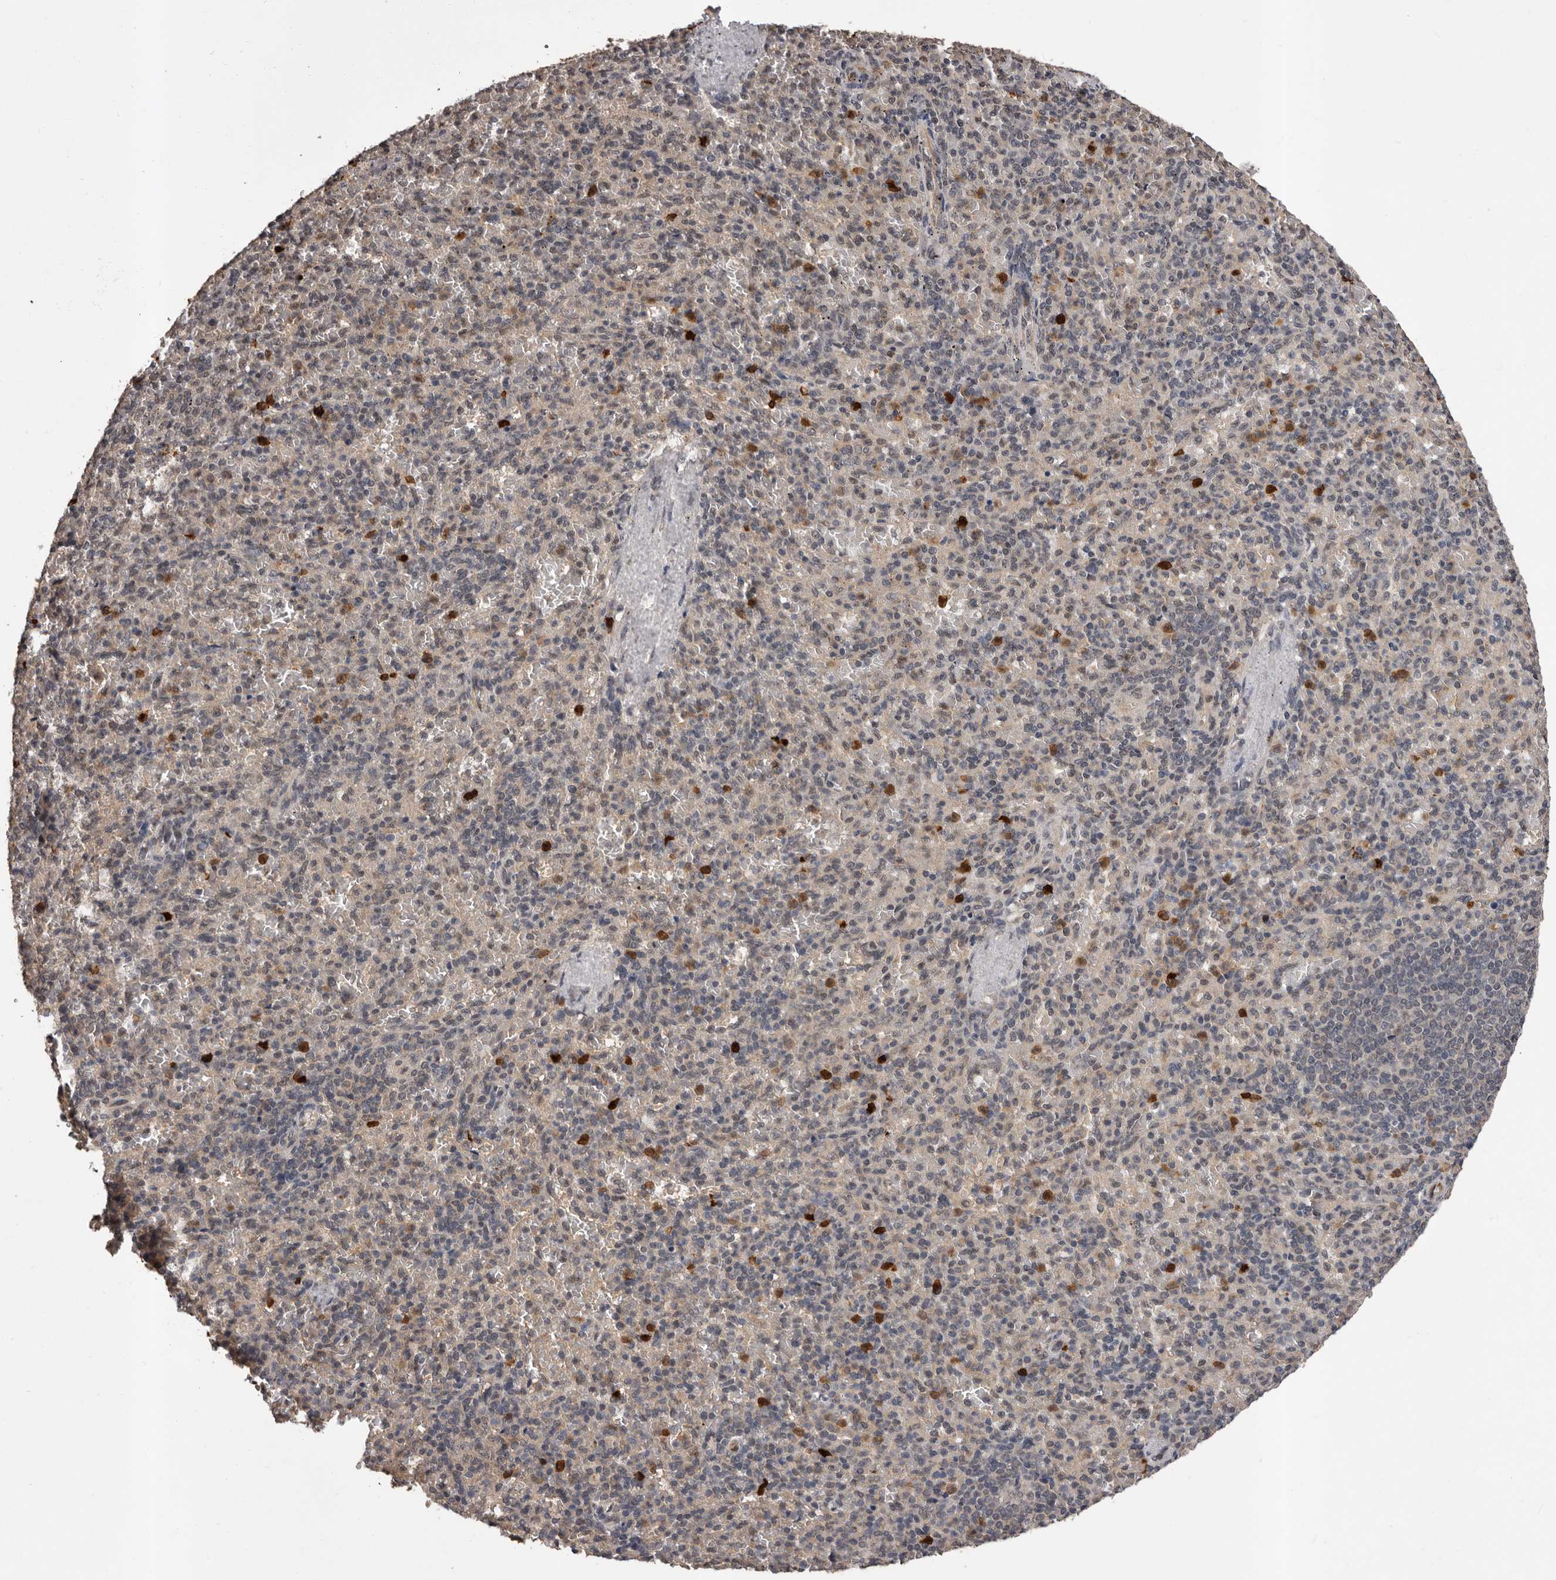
{"staining": {"intensity": "strong", "quantity": "<25%", "location": "cytoplasmic/membranous,nuclear"}, "tissue": "spleen", "cell_type": "Cells in red pulp", "image_type": "normal", "snomed": [{"axis": "morphology", "description": "Normal tissue, NOS"}, {"axis": "topography", "description": "Spleen"}], "caption": "Spleen stained for a protein exhibits strong cytoplasmic/membranous,nuclear positivity in cells in red pulp. (DAB IHC with brightfield microscopy, high magnification).", "gene": "VPS37A", "patient": {"sex": "female", "age": 74}}